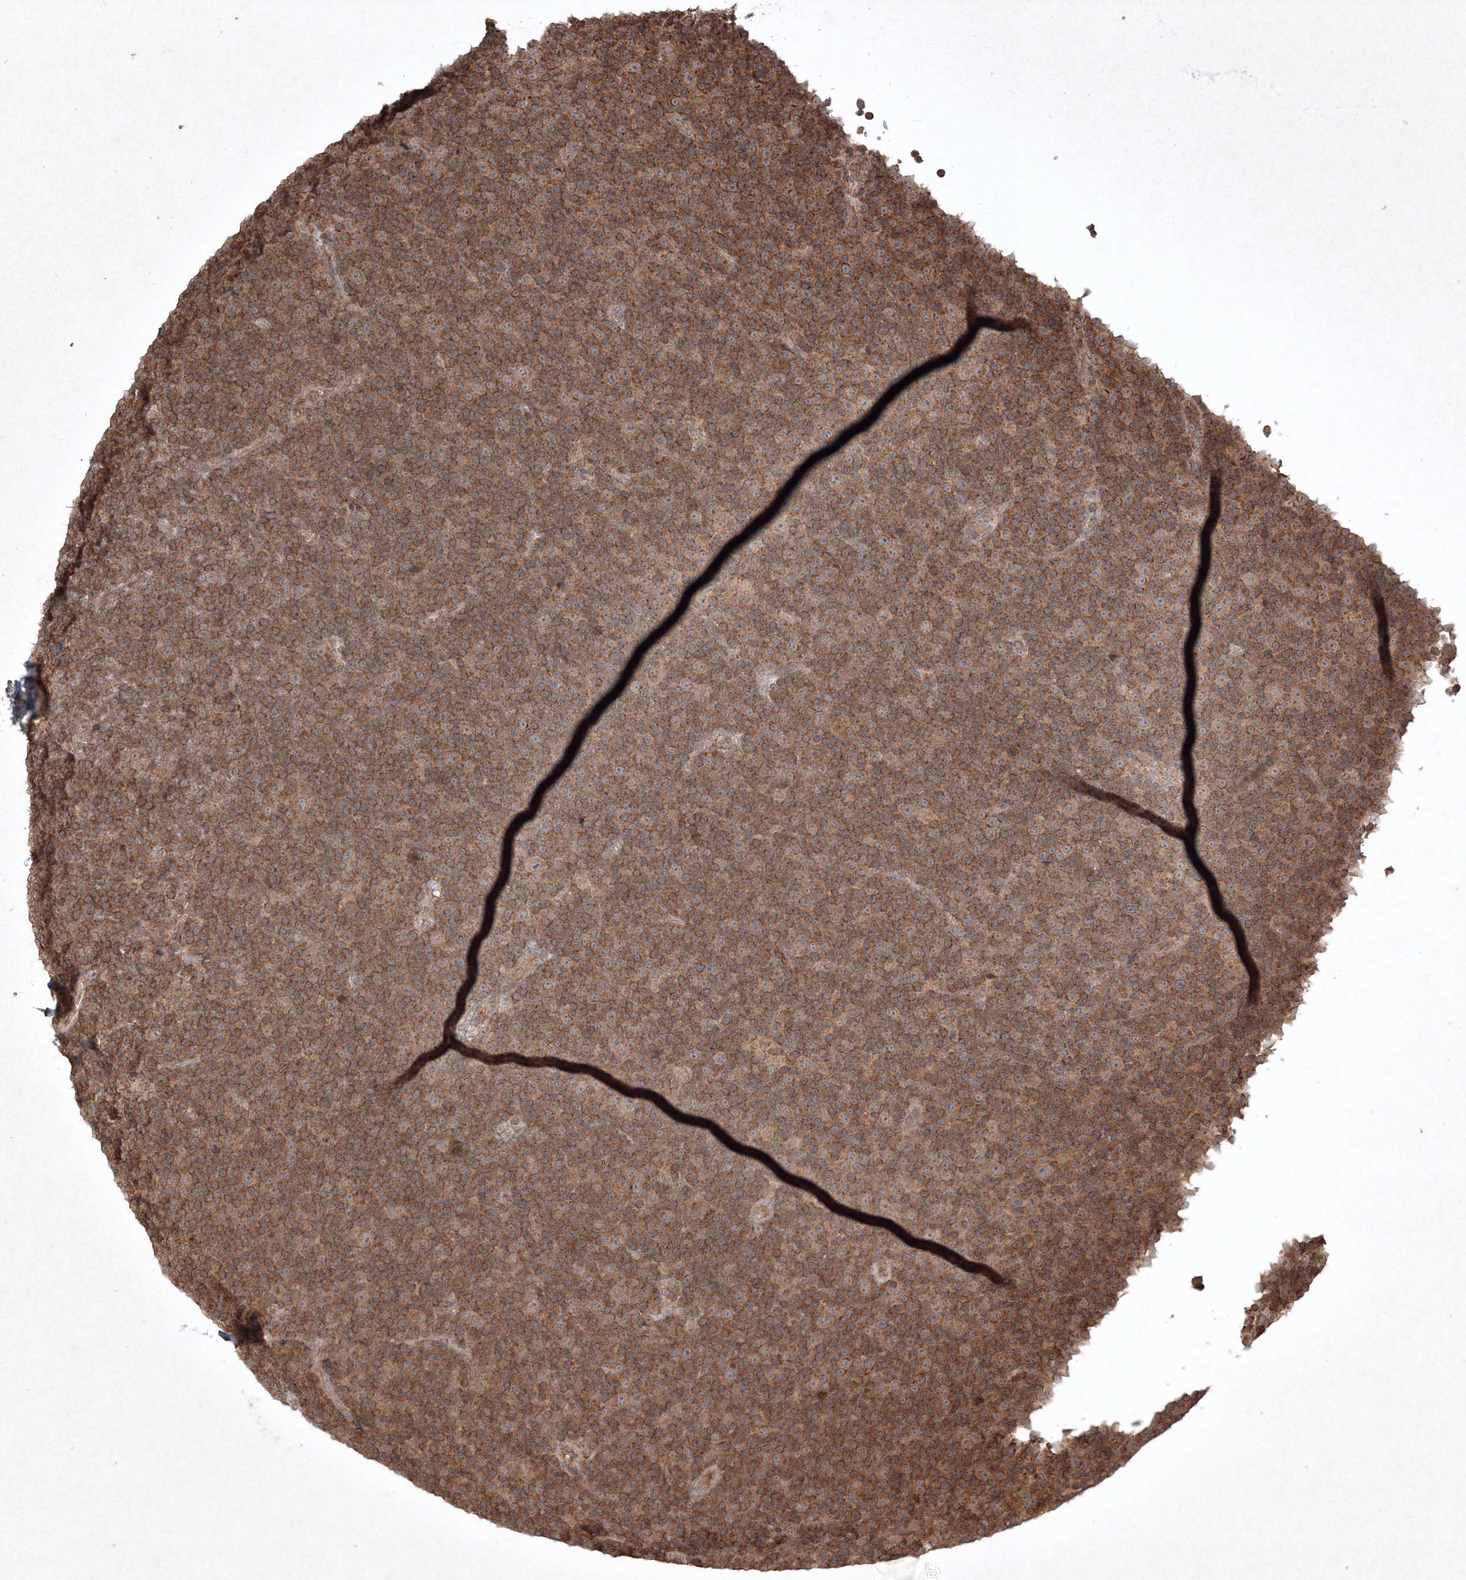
{"staining": {"intensity": "weak", "quantity": ">75%", "location": "cytoplasmic/membranous"}, "tissue": "lymphoma", "cell_type": "Tumor cells", "image_type": "cancer", "snomed": [{"axis": "morphology", "description": "Malignant lymphoma, non-Hodgkin's type, Low grade"}, {"axis": "topography", "description": "Lymph node"}], "caption": "The histopathology image shows immunohistochemical staining of malignant lymphoma, non-Hodgkin's type (low-grade). There is weak cytoplasmic/membranous positivity is identified in approximately >75% of tumor cells.", "gene": "PLTP", "patient": {"sex": "female", "age": 67}}